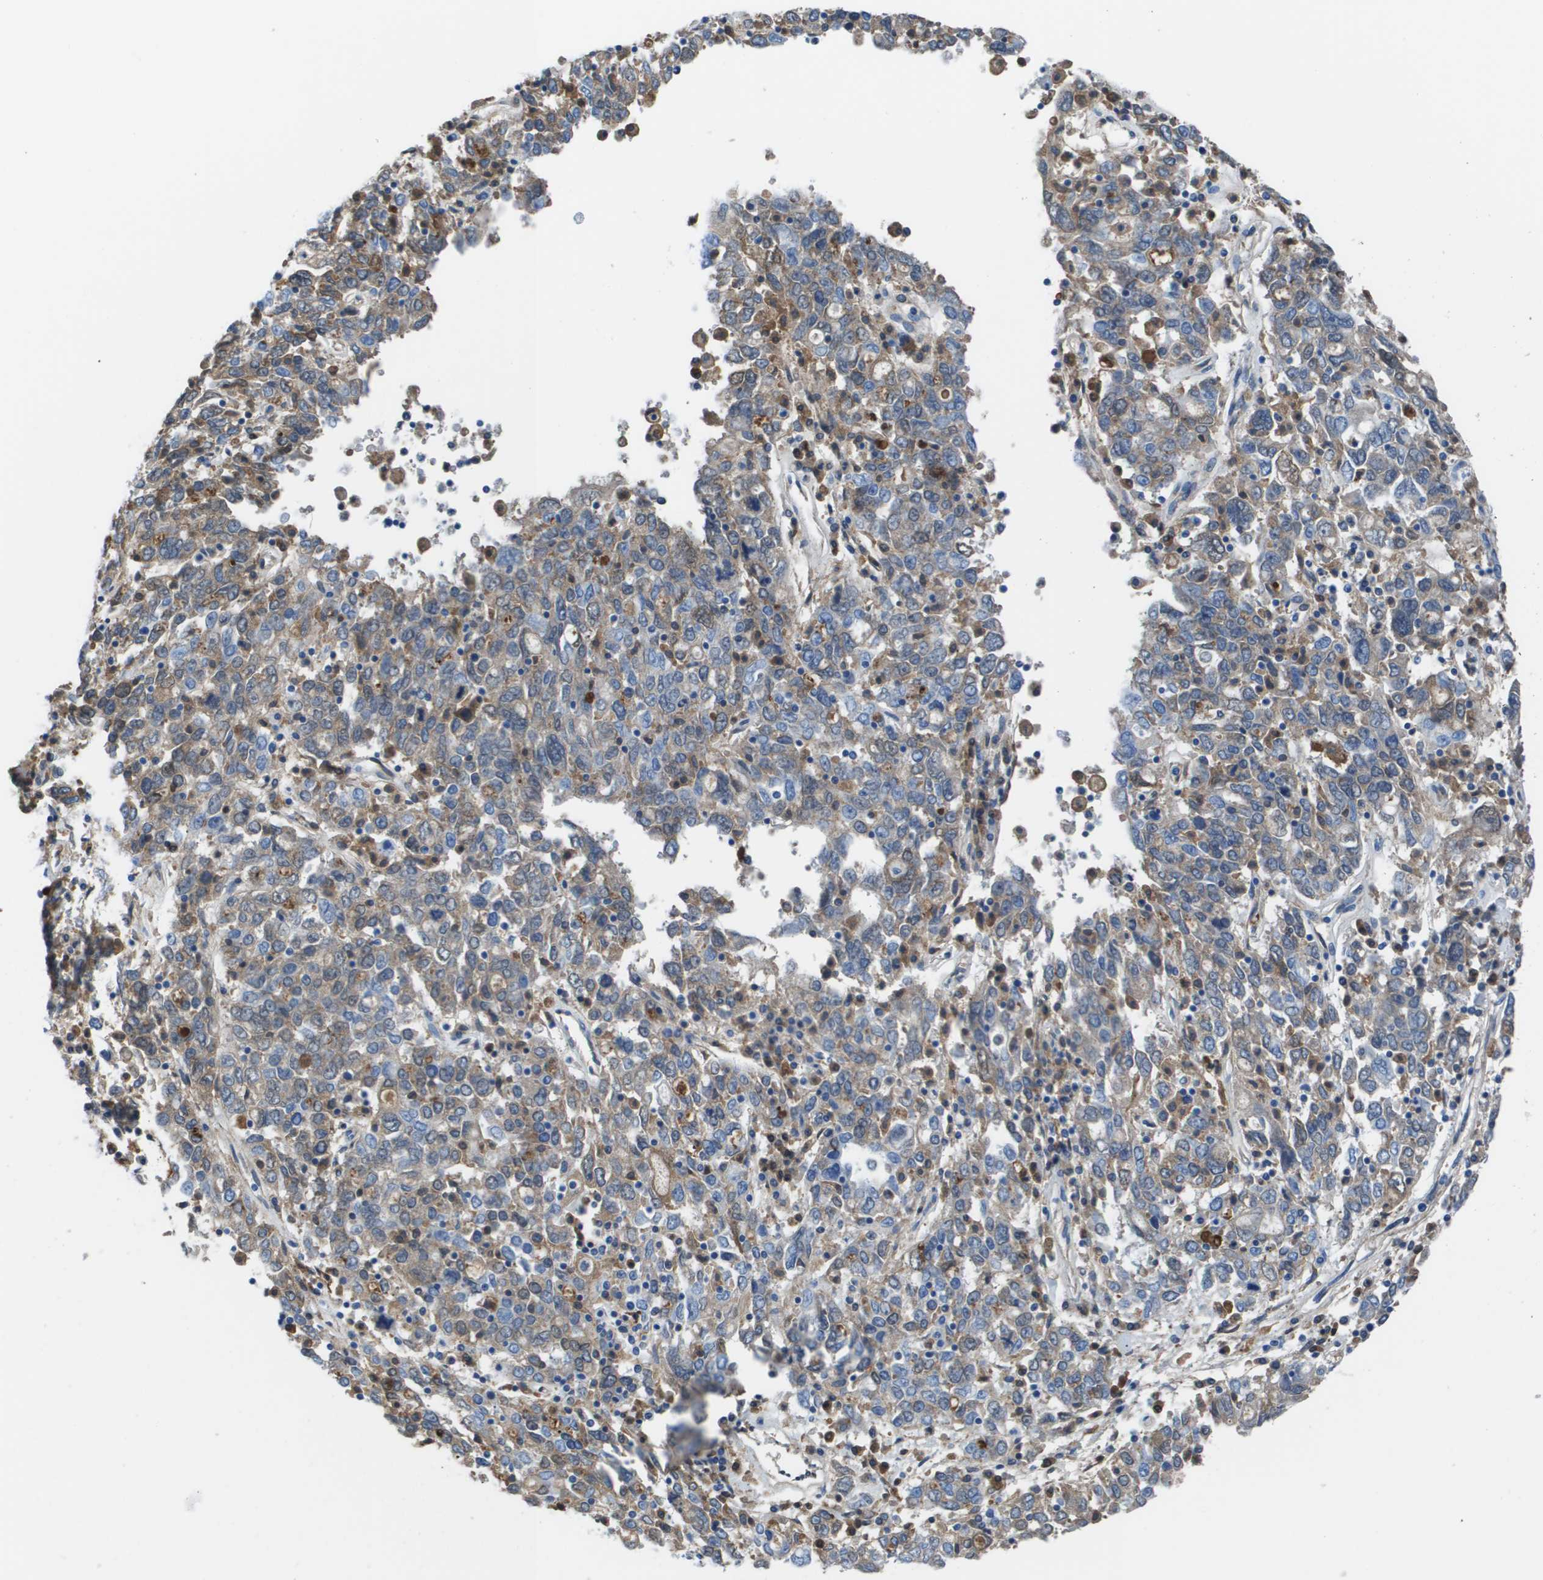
{"staining": {"intensity": "weak", "quantity": "25%-75%", "location": "cytoplasmic/membranous"}, "tissue": "ovarian cancer", "cell_type": "Tumor cells", "image_type": "cancer", "snomed": [{"axis": "morphology", "description": "Carcinoma, endometroid"}, {"axis": "topography", "description": "Ovary"}], "caption": "An immunohistochemistry (IHC) photomicrograph of neoplastic tissue is shown. Protein staining in brown highlights weak cytoplasmic/membranous positivity in ovarian cancer within tumor cells.", "gene": "VTN", "patient": {"sex": "female", "age": 62}}